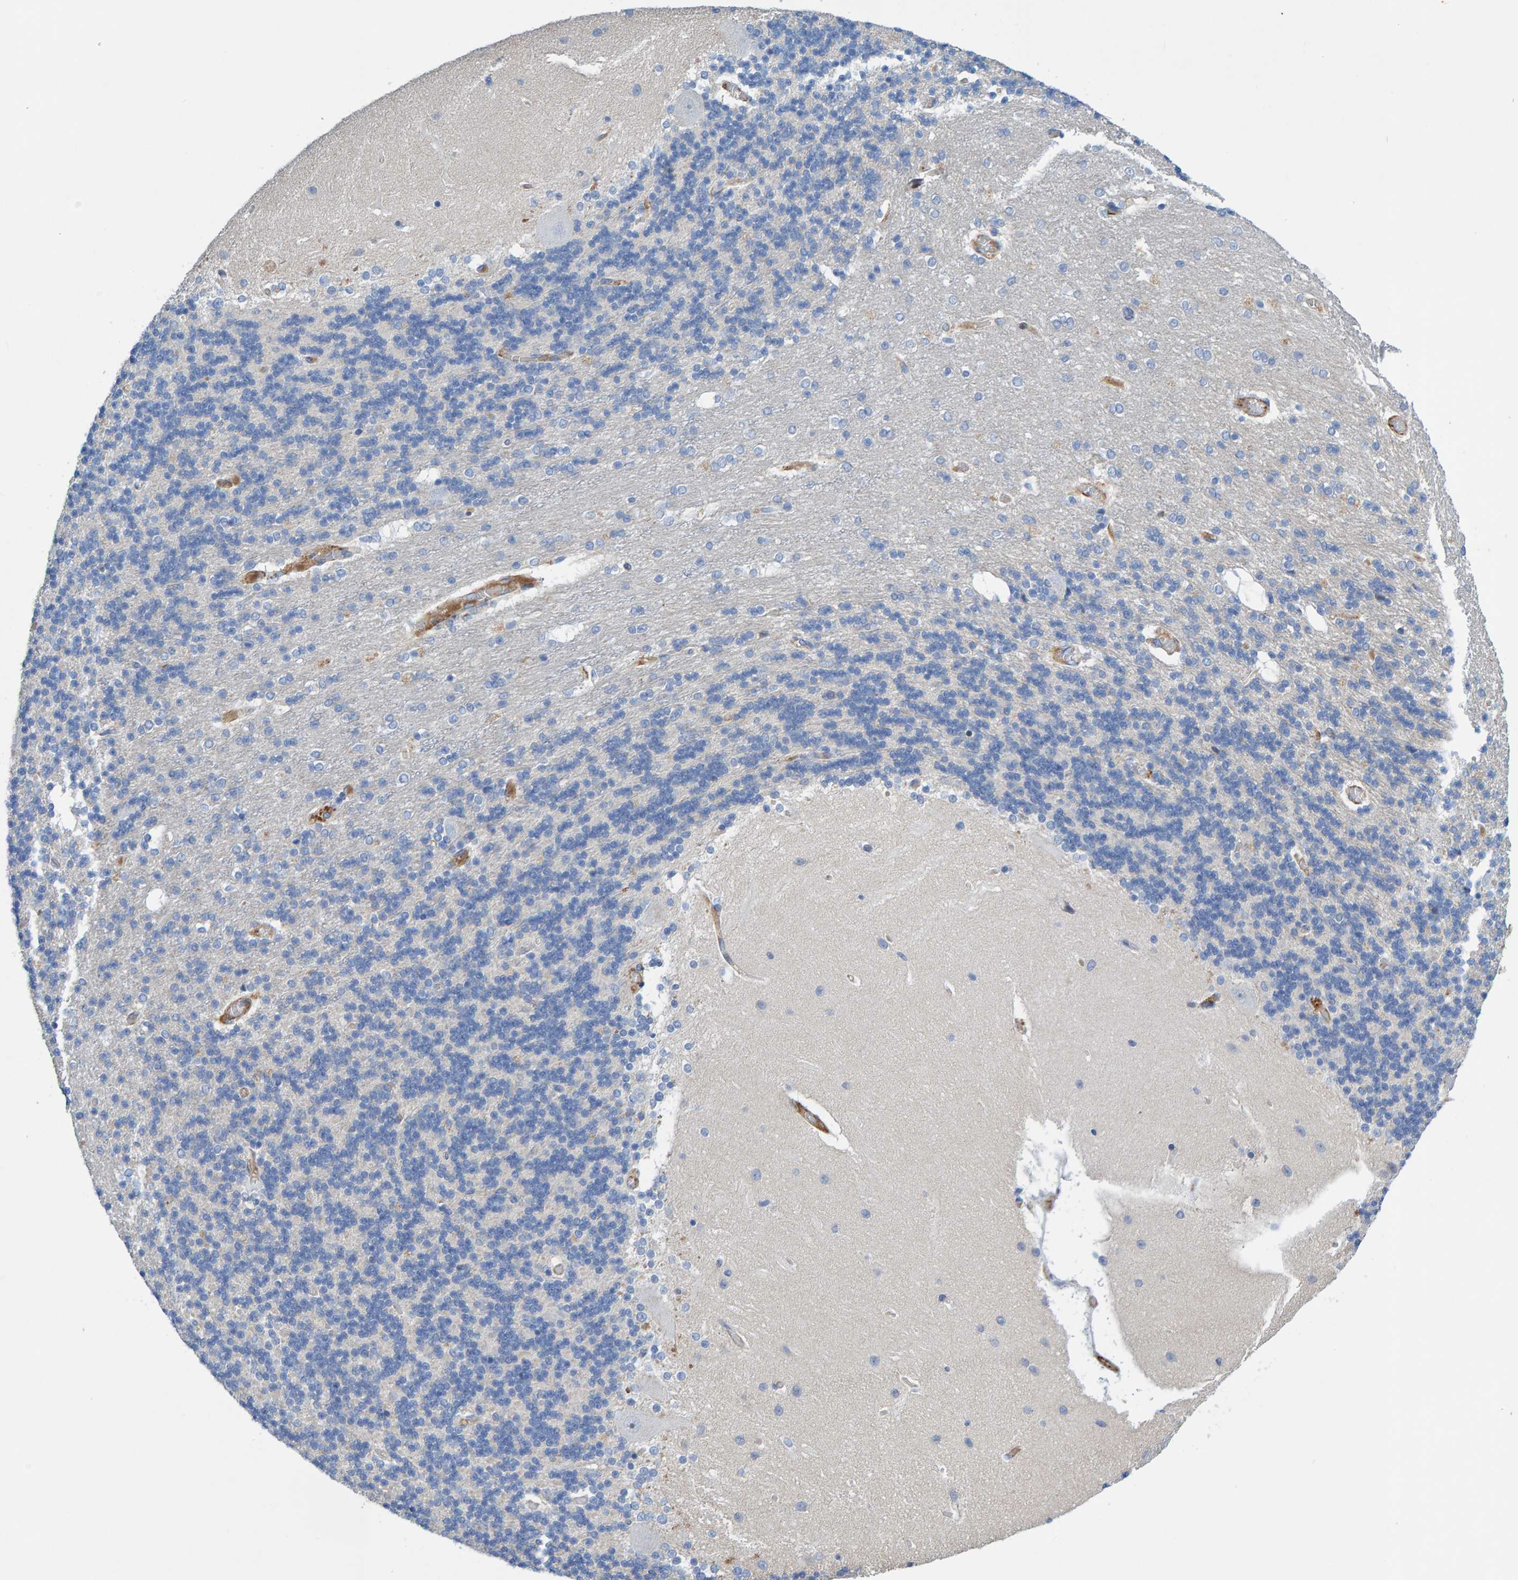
{"staining": {"intensity": "negative", "quantity": "none", "location": "none"}, "tissue": "cerebellum", "cell_type": "Cells in granular layer", "image_type": "normal", "snomed": [{"axis": "morphology", "description": "Normal tissue, NOS"}, {"axis": "topography", "description": "Cerebellum"}], "caption": "DAB (3,3'-diaminobenzidine) immunohistochemical staining of unremarkable human cerebellum reveals no significant staining in cells in granular layer. (Brightfield microscopy of DAB (3,3'-diaminobenzidine) immunohistochemistry (IHC) at high magnification).", "gene": "POLG2", "patient": {"sex": "female", "age": 54}}